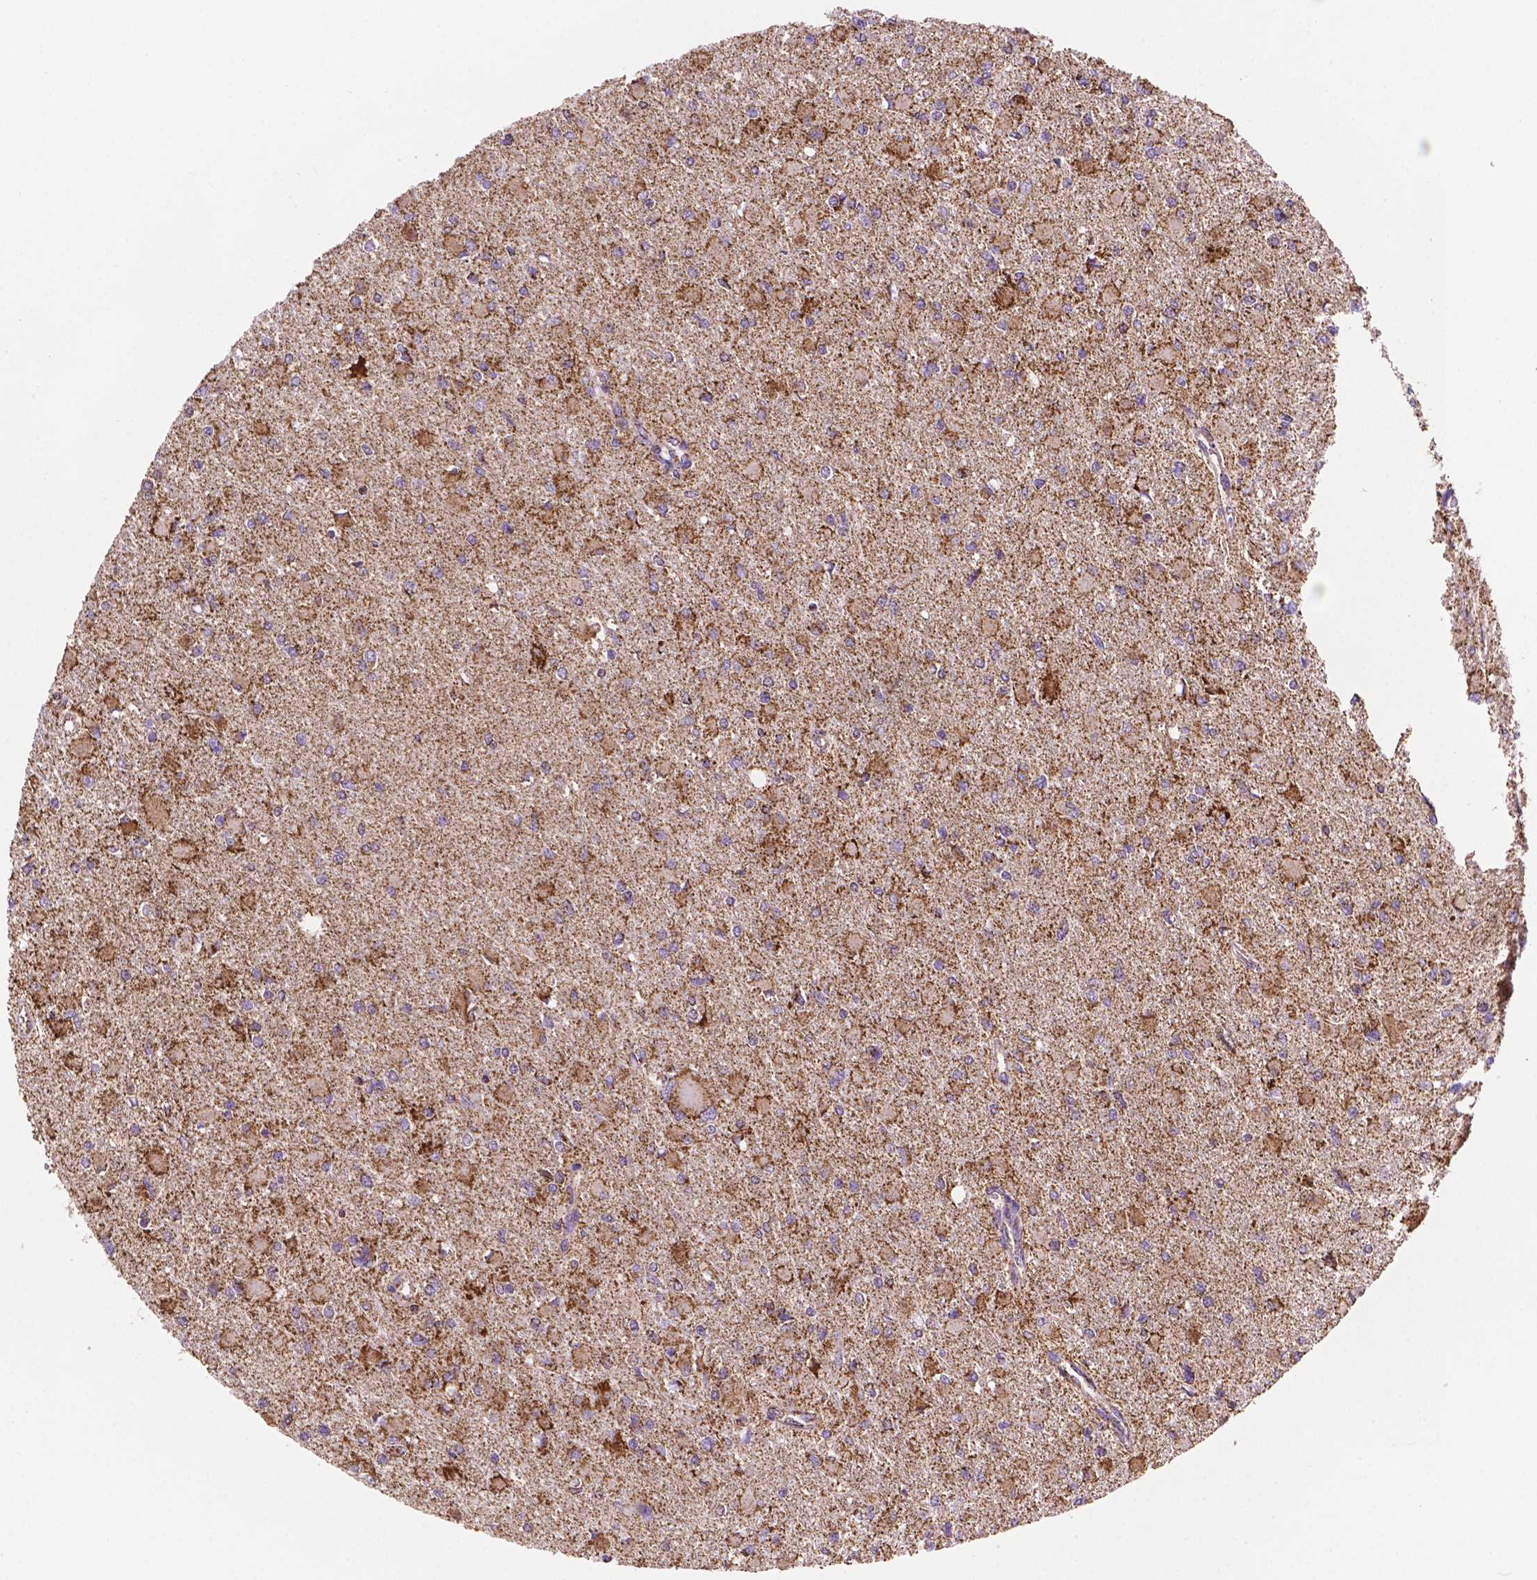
{"staining": {"intensity": "moderate", "quantity": ">75%", "location": "cytoplasmic/membranous"}, "tissue": "glioma", "cell_type": "Tumor cells", "image_type": "cancer", "snomed": [{"axis": "morphology", "description": "Glioma, malignant, High grade"}, {"axis": "topography", "description": "Cerebral cortex"}], "caption": "Approximately >75% of tumor cells in human malignant glioma (high-grade) display moderate cytoplasmic/membranous protein staining as visualized by brown immunohistochemical staining.", "gene": "HSPD1", "patient": {"sex": "female", "age": 36}}